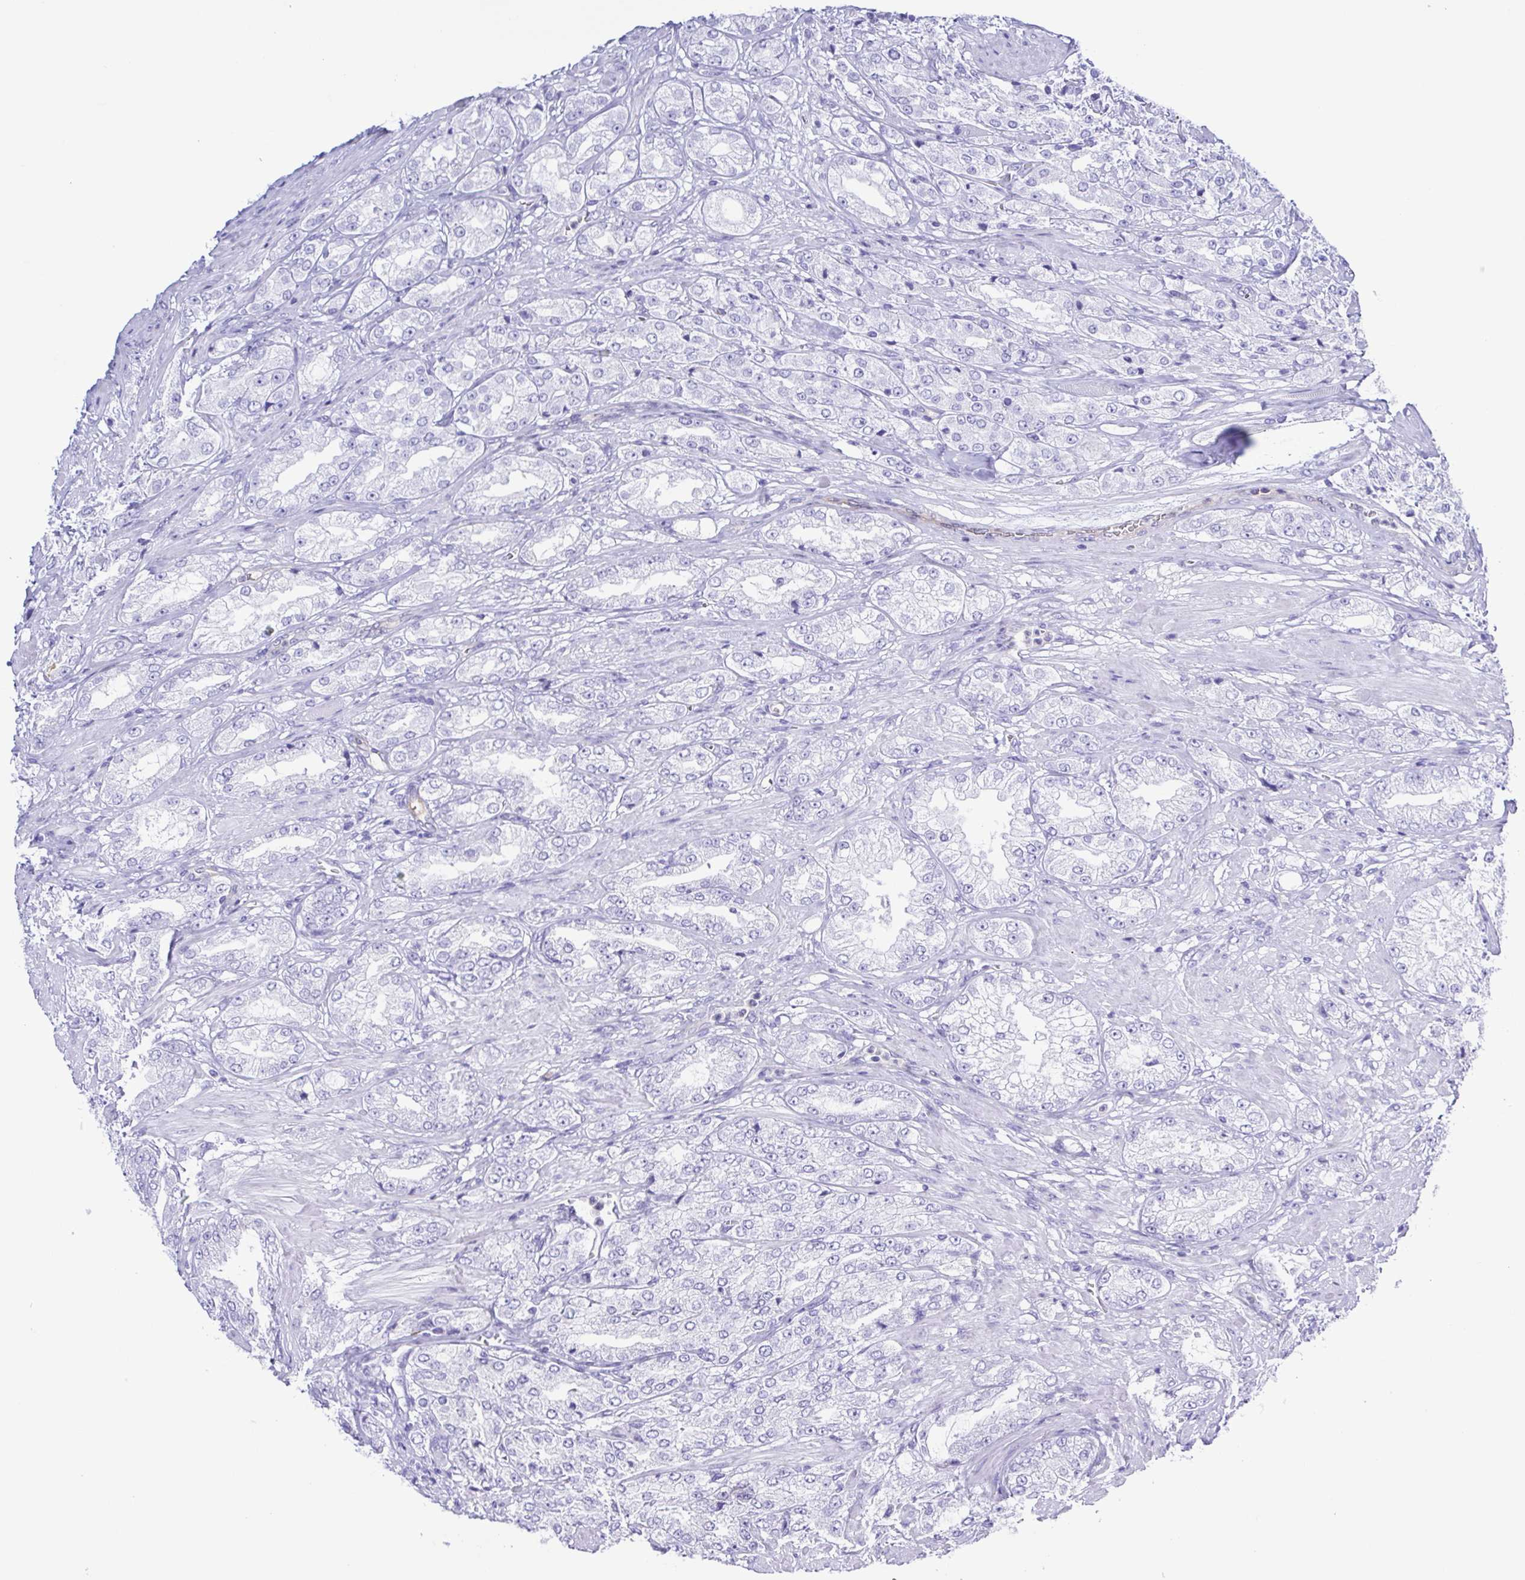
{"staining": {"intensity": "negative", "quantity": "none", "location": "none"}, "tissue": "prostate cancer", "cell_type": "Tumor cells", "image_type": "cancer", "snomed": [{"axis": "morphology", "description": "Adenocarcinoma, High grade"}, {"axis": "topography", "description": "Prostate"}], "caption": "Micrograph shows no protein expression in tumor cells of adenocarcinoma (high-grade) (prostate) tissue. (DAB immunohistochemistry (IHC), high magnification).", "gene": "GPR17", "patient": {"sex": "male", "age": 68}}